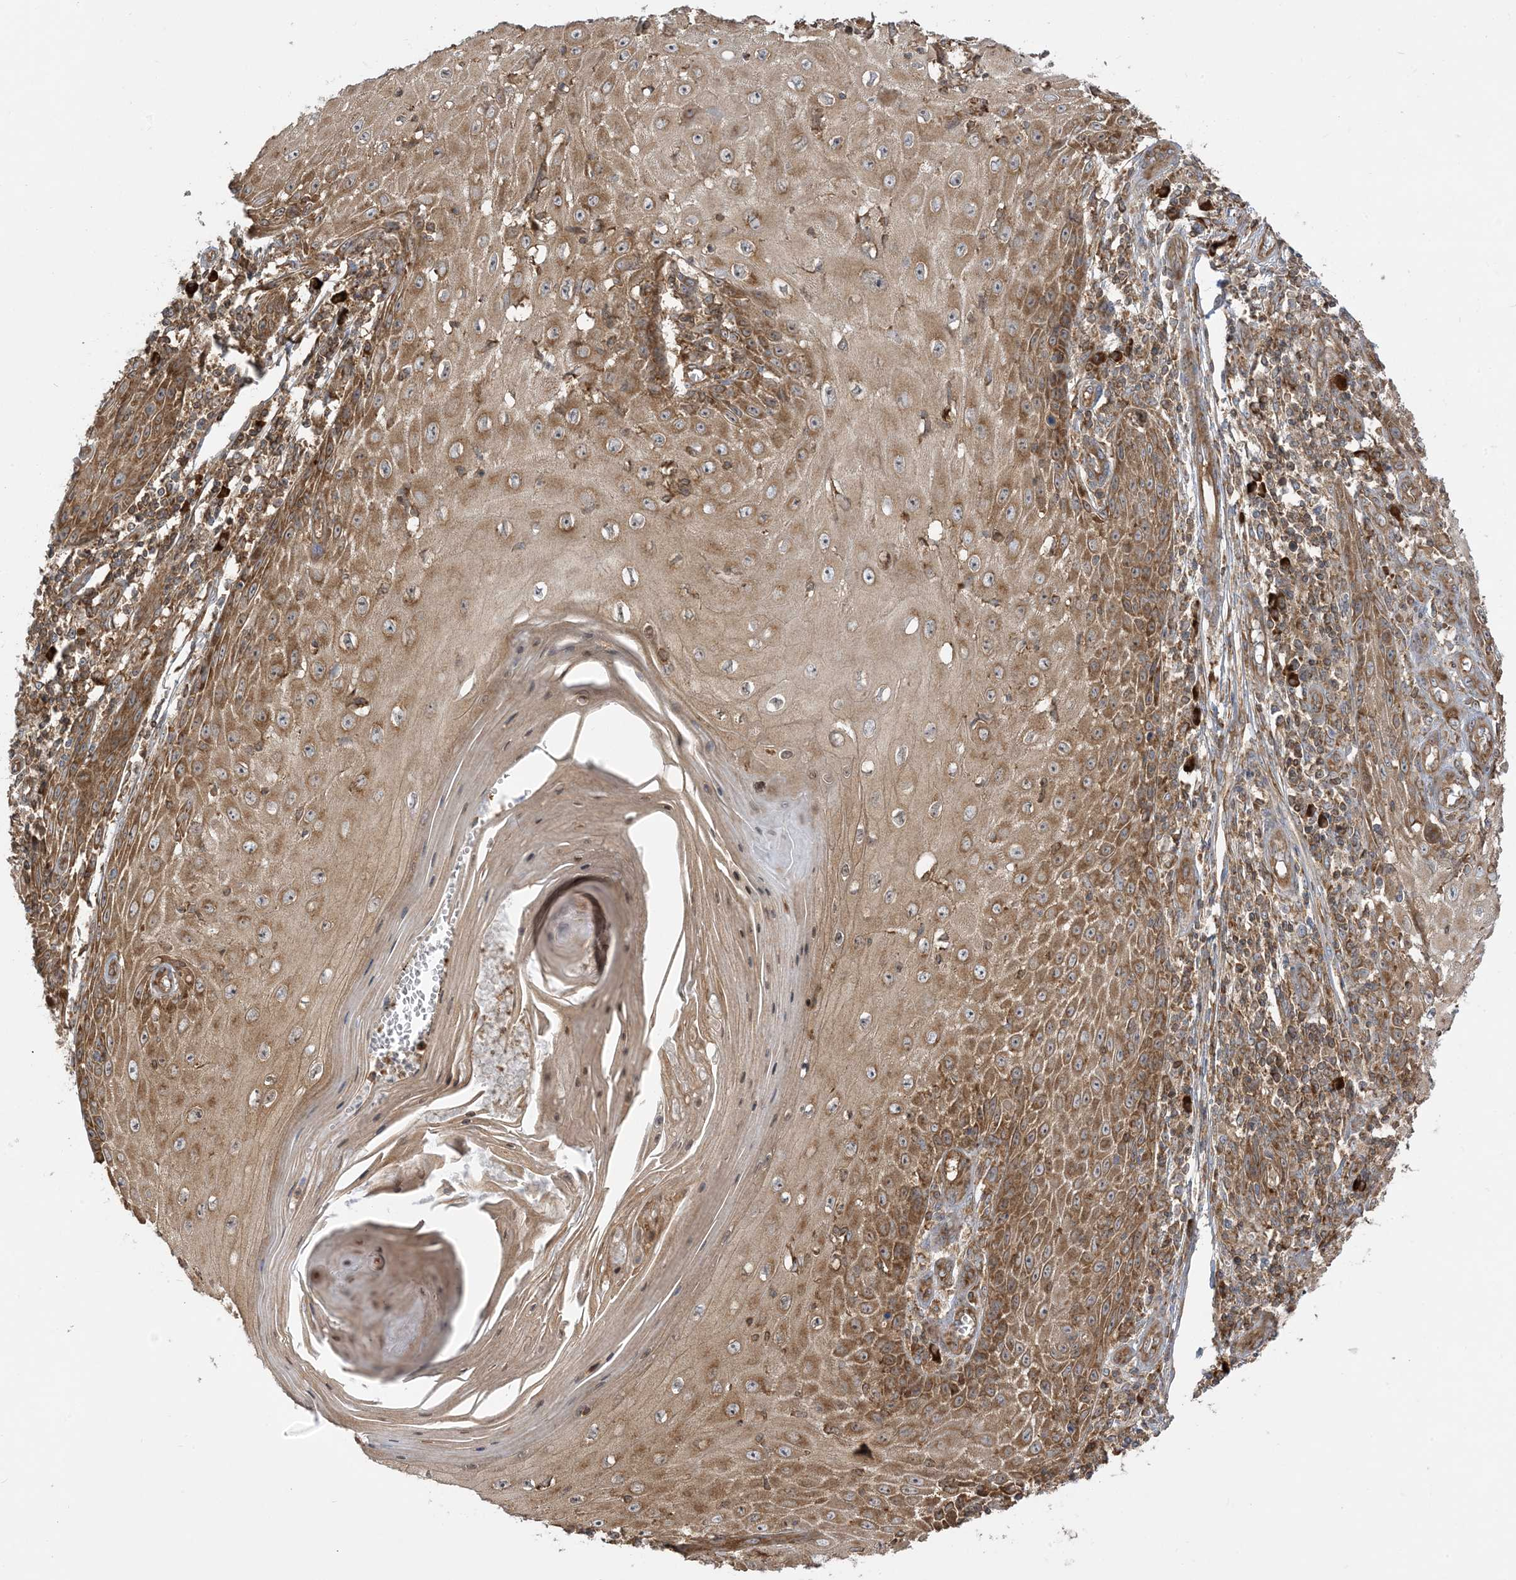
{"staining": {"intensity": "moderate", "quantity": ">75%", "location": "cytoplasmic/membranous,nuclear"}, "tissue": "skin cancer", "cell_type": "Tumor cells", "image_type": "cancer", "snomed": [{"axis": "morphology", "description": "Squamous cell carcinoma, NOS"}, {"axis": "topography", "description": "Skin"}], "caption": "About >75% of tumor cells in human skin squamous cell carcinoma demonstrate moderate cytoplasmic/membranous and nuclear protein staining as visualized by brown immunohistochemical staining.", "gene": "SRP72", "patient": {"sex": "female", "age": 73}}